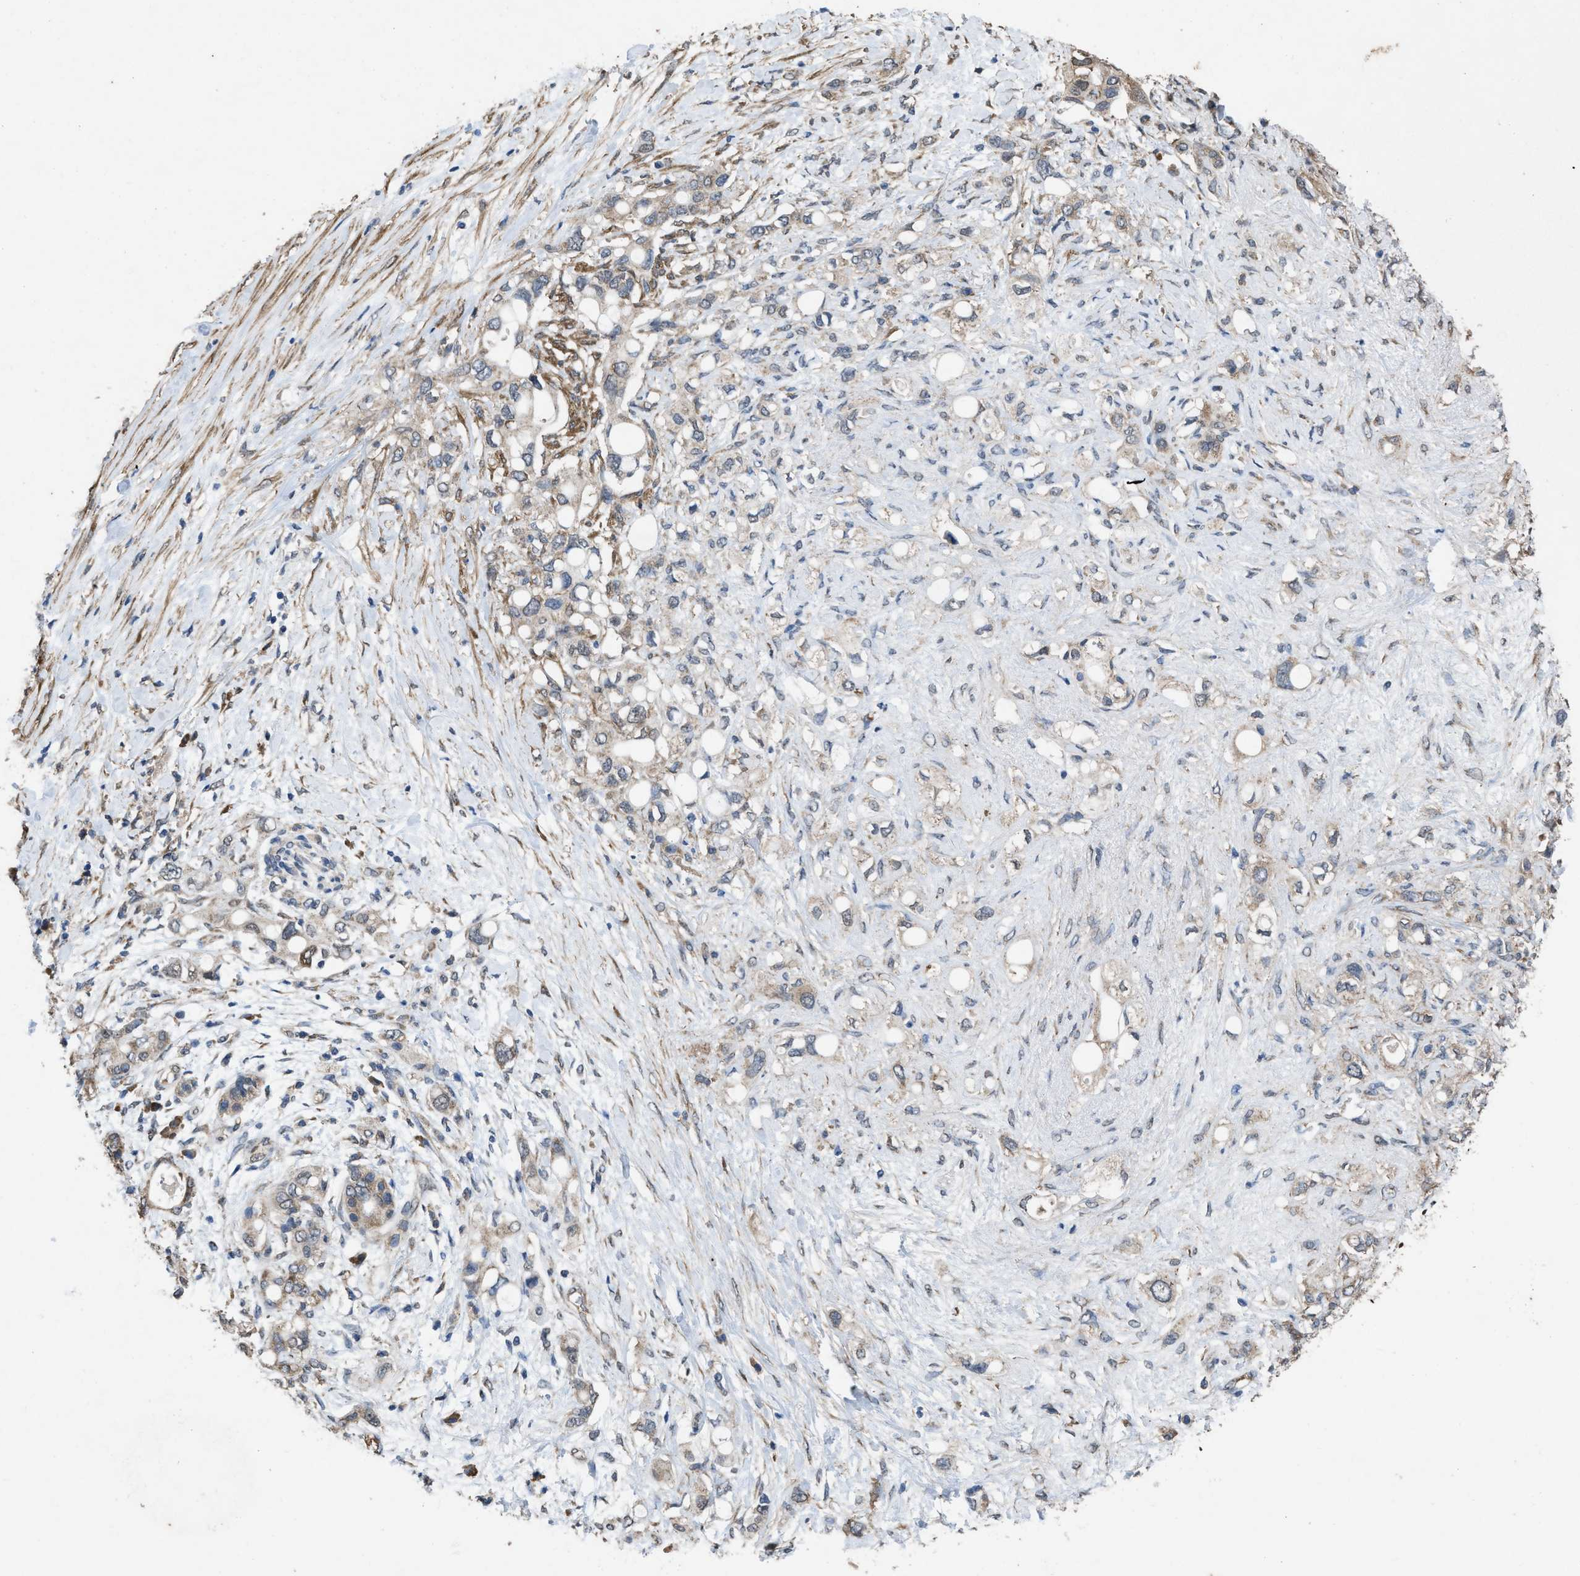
{"staining": {"intensity": "weak", "quantity": "<25%", "location": "cytoplasmic/membranous"}, "tissue": "pancreatic cancer", "cell_type": "Tumor cells", "image_type": "cancer", "snomed": [{"axis": "morphology", "description": "Adenocarcinoma, NOS"}, {"axis": "topography", "description": "Pancreas"}], "caption": "Immunohistochemistry (IHC) histopathology image of human pancreatic cancer (adenocarcinoma) stained for a protein (brown), which reveals no positivity in tumor cells.", "gene": "ARL6", "patient": {"sex": "female", "age": 56}}